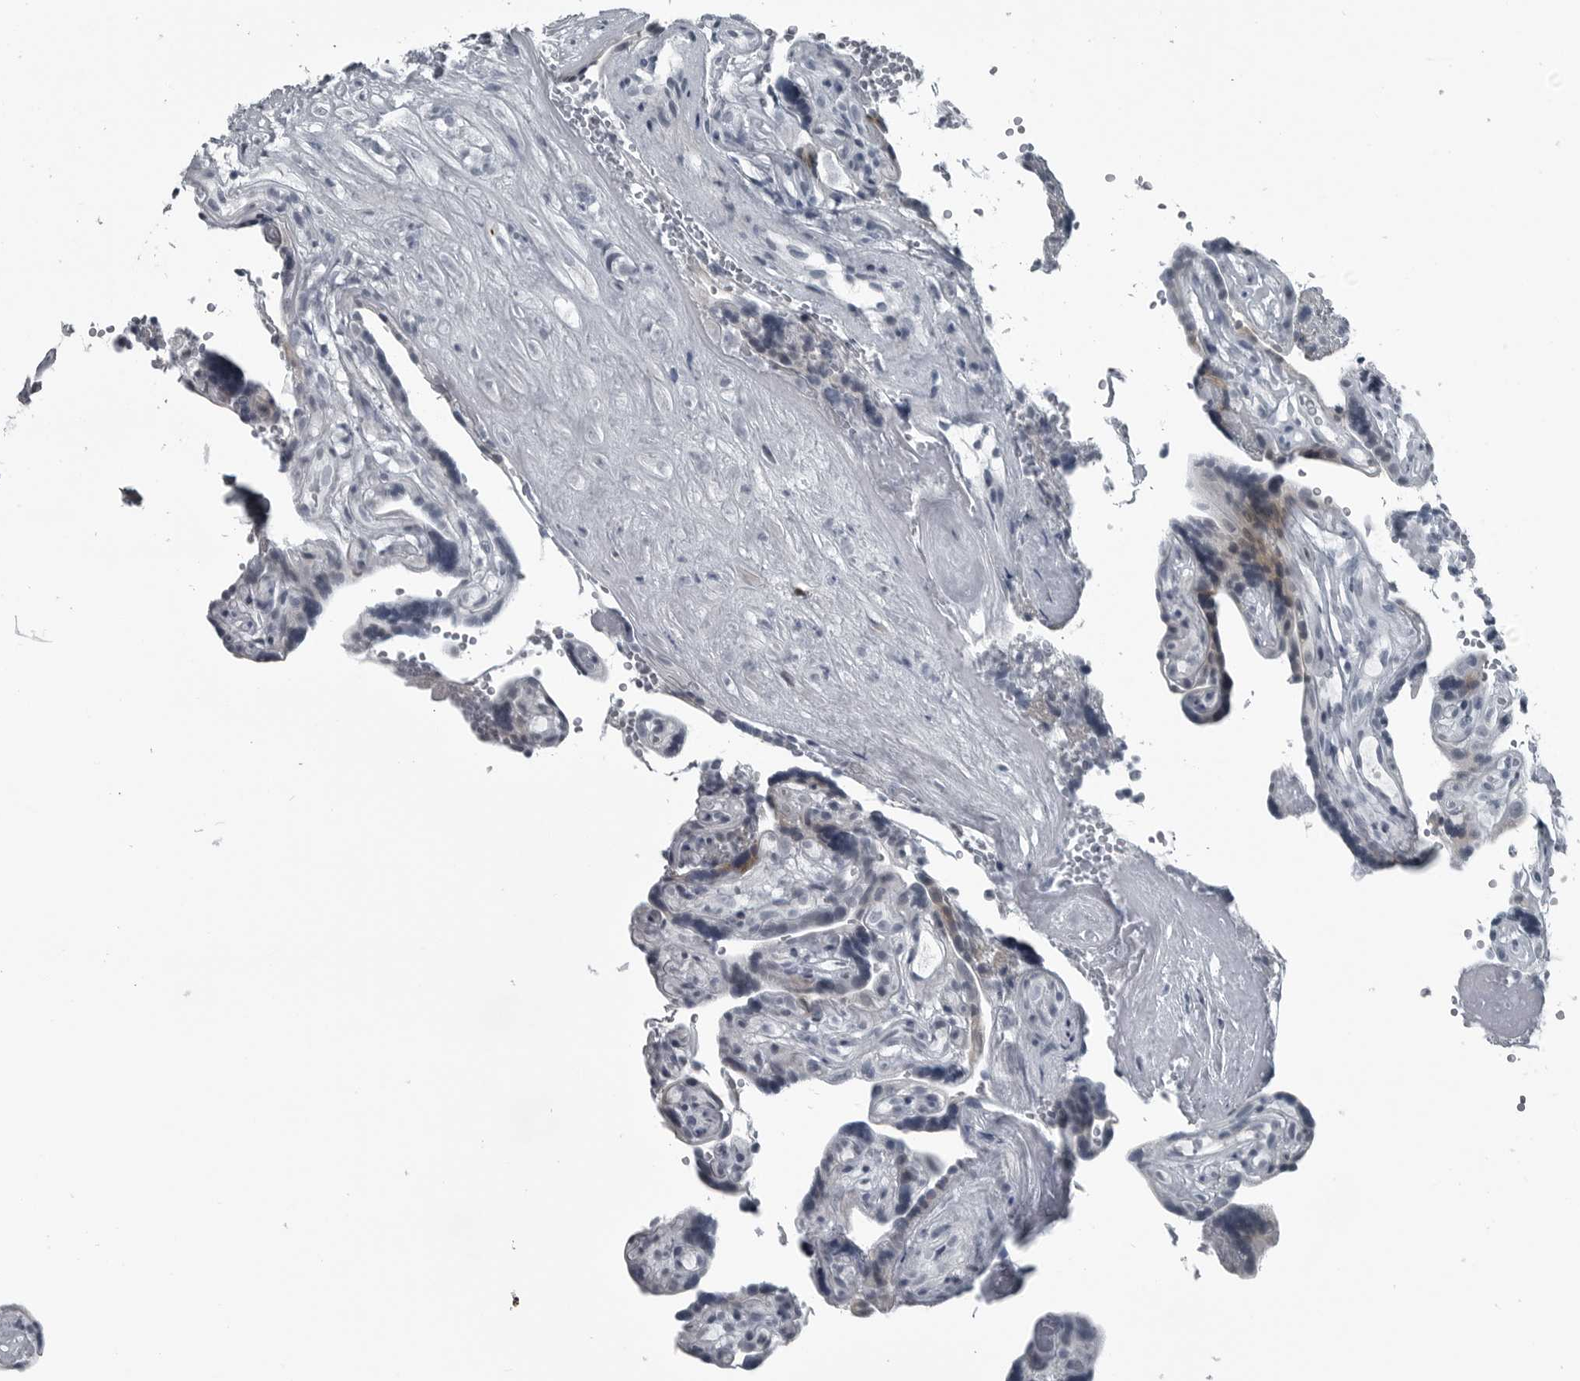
{"staining": {"intensity": "negative", "quantity": "none", "location": "none"}, "tissue": "placenta", "cell_type": "Decidual cells", "image_type": "normal", "snomed": [{"axis": "morphology", "description": "Normal tissue, NOS"}, {"axis": "topography", "description": "Placenta"}], "caption": "Immunohistochemistry histopathology image of normal placenta stained for a protein (brown), which exhibits no expression in decidual cells.", "gene": "DNAAF11", "patient": {"sex": "female", "age": 30}}